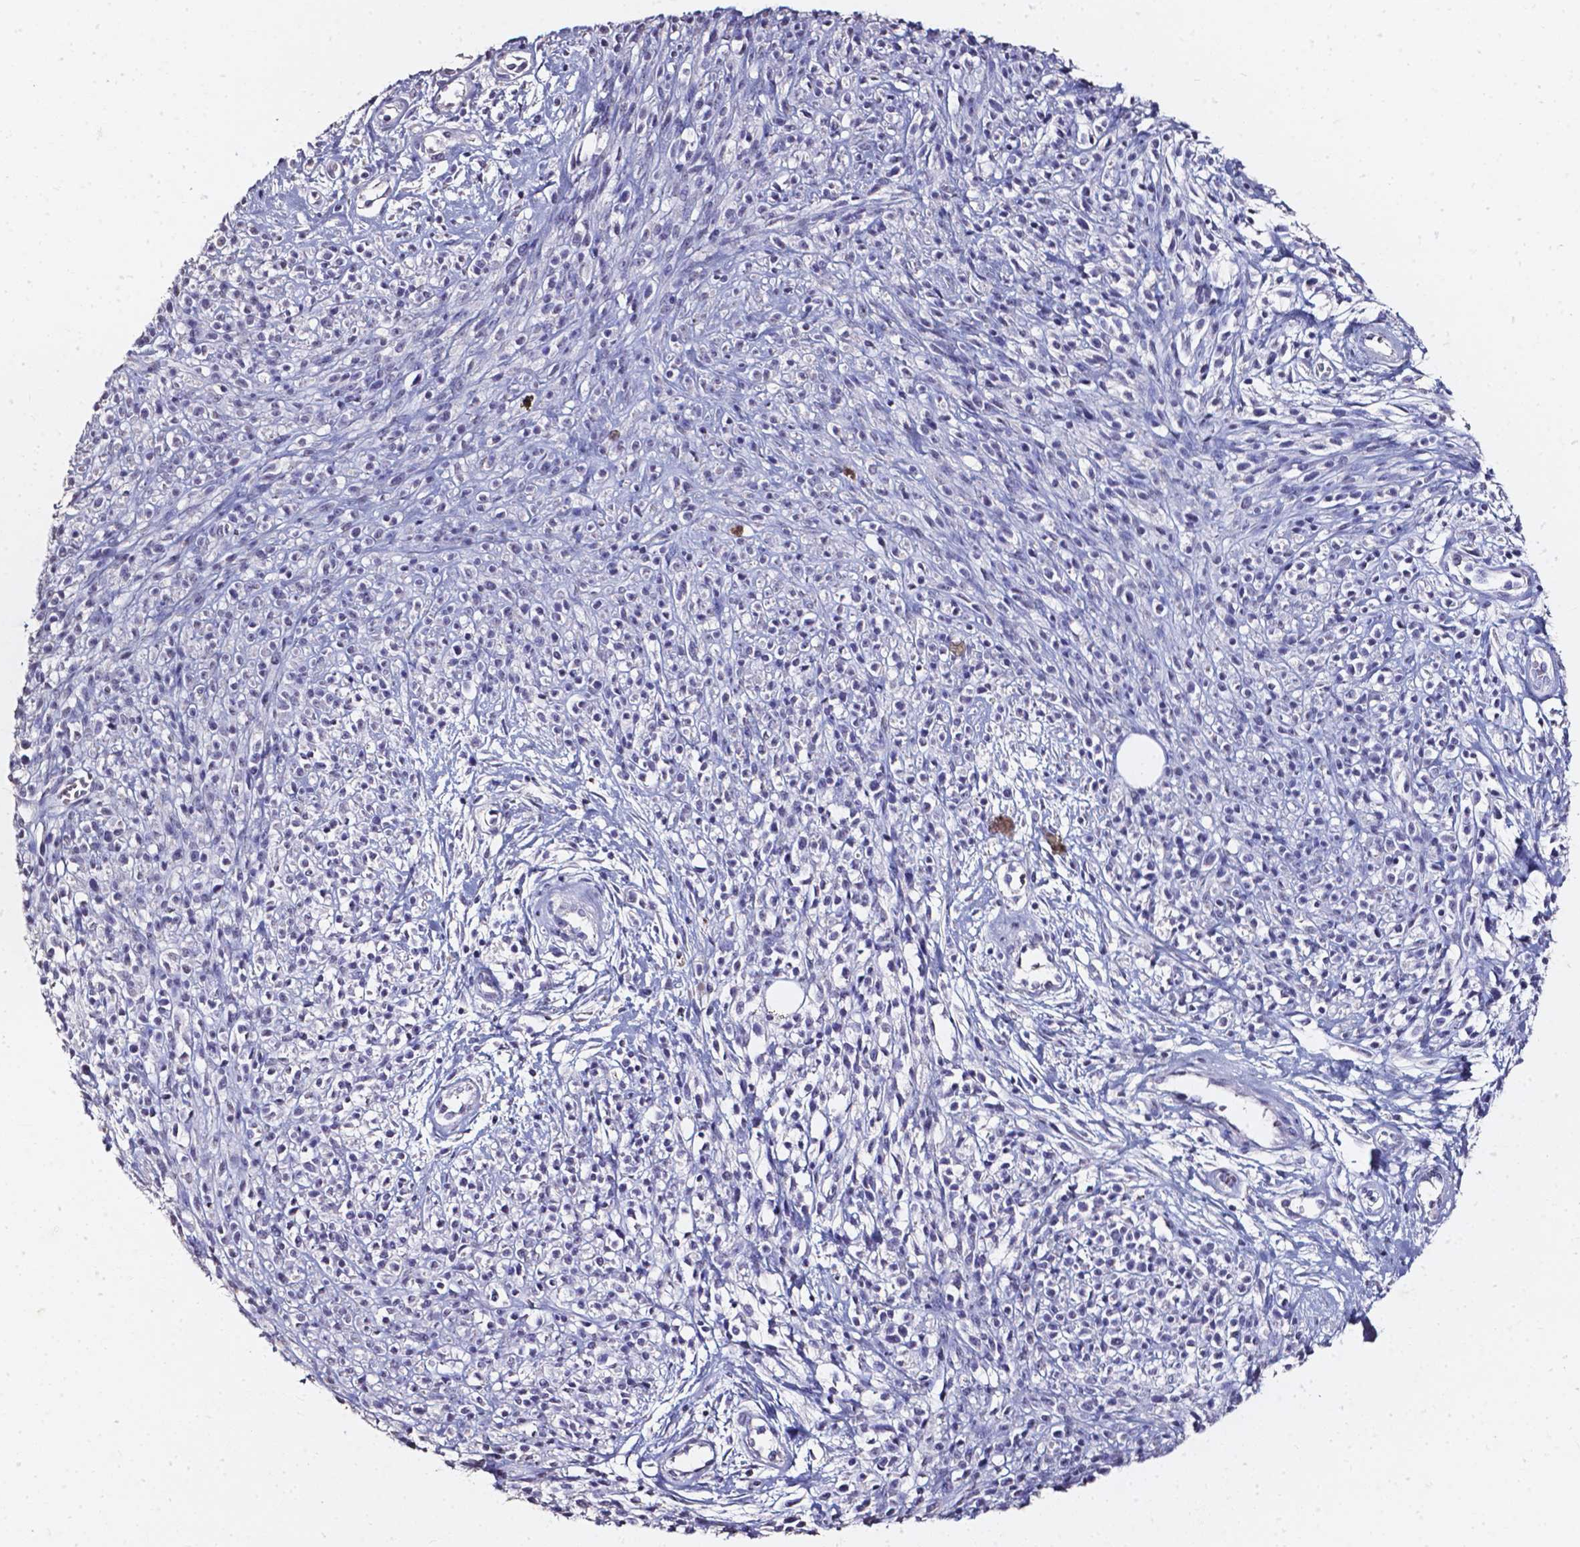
{"staining": {"intensity": "negative", "quantity": "none", "location": "none"}, "tissue": "melanoma", "cell_type": "Tumor cells", "image_type": "cancer", "snomed": [{"axis": "morphology", "description": "Malignant melanoma, NOS"}, {"axis": "topography", "description": "Skin"}, {"axis": "topography", "description": "Skin of trunk"}], "caption": "Micrograph shows no protein positivity in tumor cells of malignant melanoma tissue. (Brightfield microscopy of DAB IHC at high magnification).", "gene": "AKR1B10", "patient": {"sex": "male", "age": 74}}